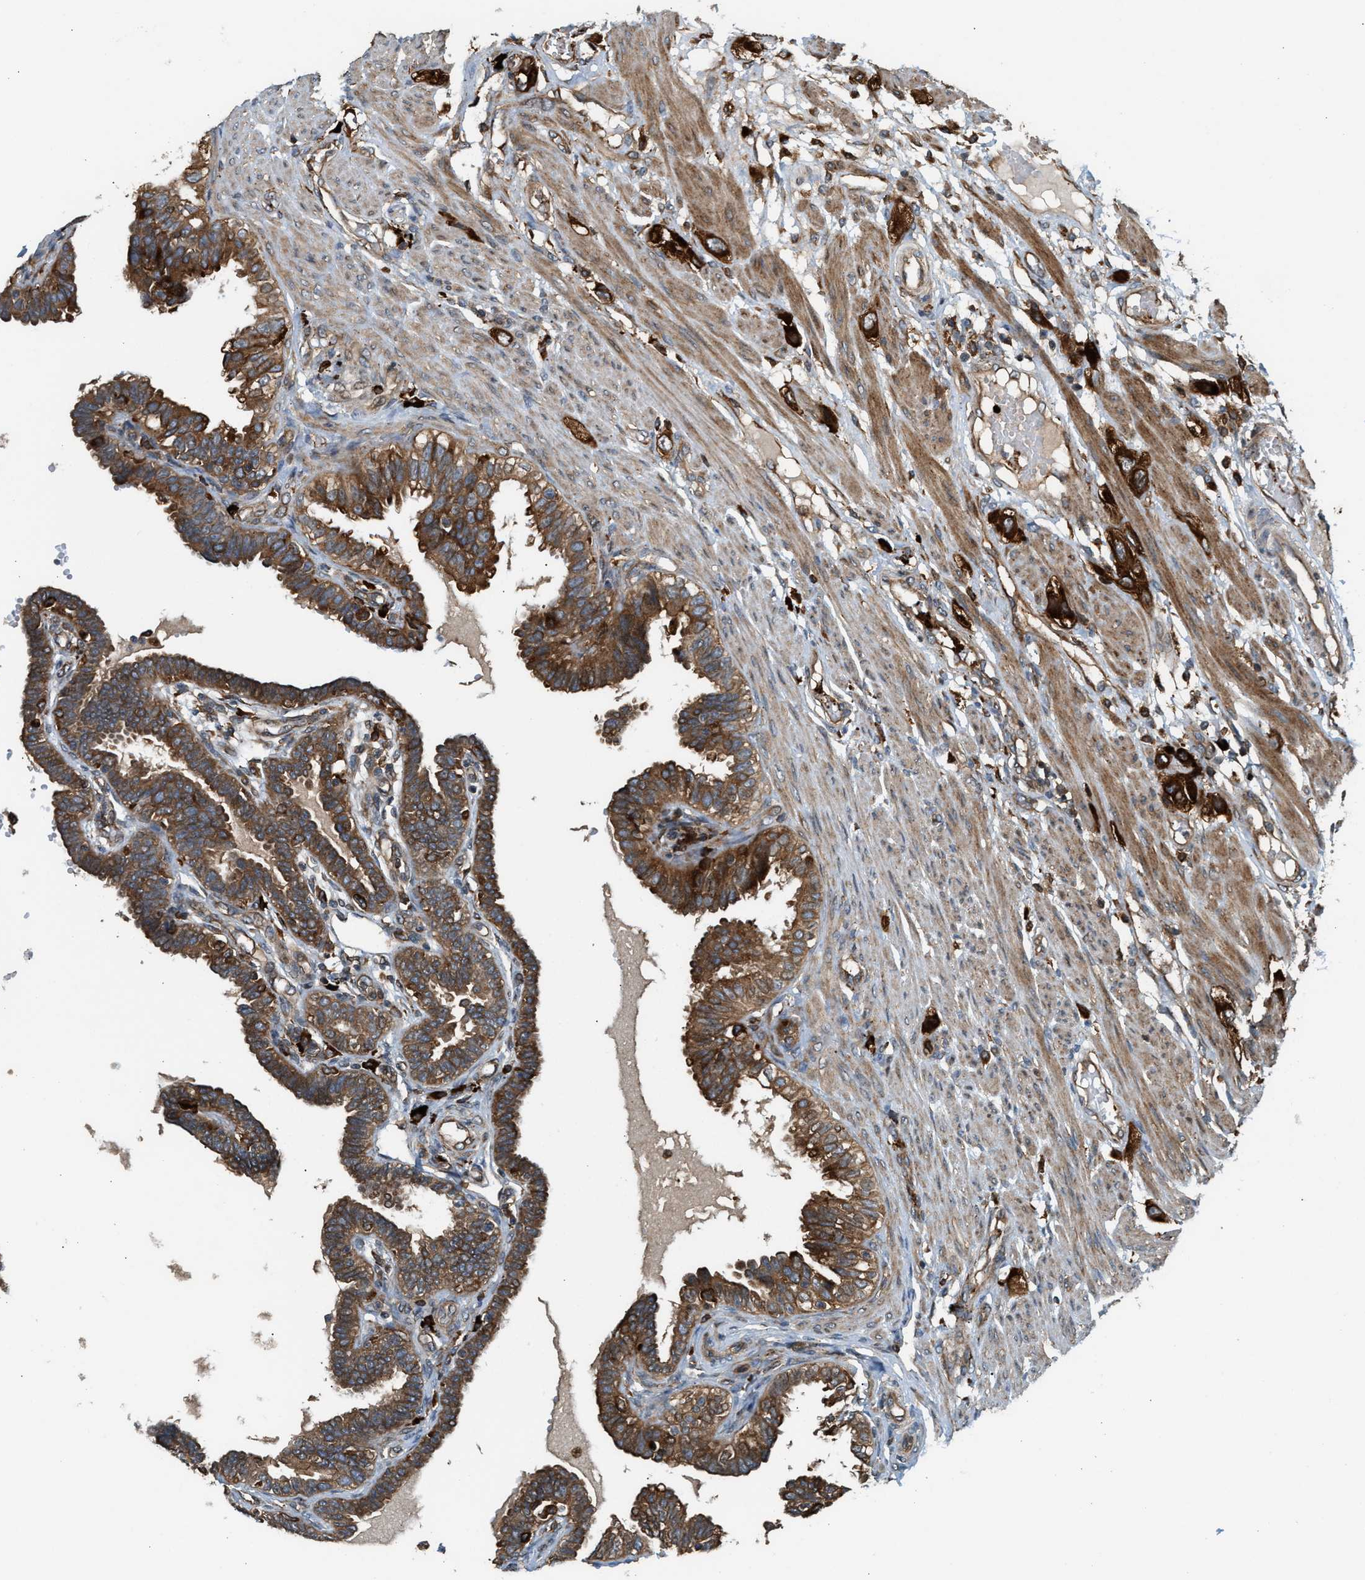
{"staining": {"intensity": "strong", "quantity": ">75%", "location": "cytoplasmic/membranous"}, "tissue": "fallopian tube", "cell_type": "Glandular cells", "image_type": "normal", "snomed": [{"axis": "morphology", "description": "Normal tissue, NOS"}, {"axis": "topography", "description": "Fallopian tube"}, {"axis": "topography", "description": "Placenta"}], "caption": "Benign fallopian tube was stained to show a protein in brown. There is high levels of strong cytoplasmic/membranous expression in about >75% of glandular cells. (DAB IHC, brown staining for protein, blue staining for nuclei).", "gene": "BAIAP2L1", "patient": {"sex": "female", "age": 34}}